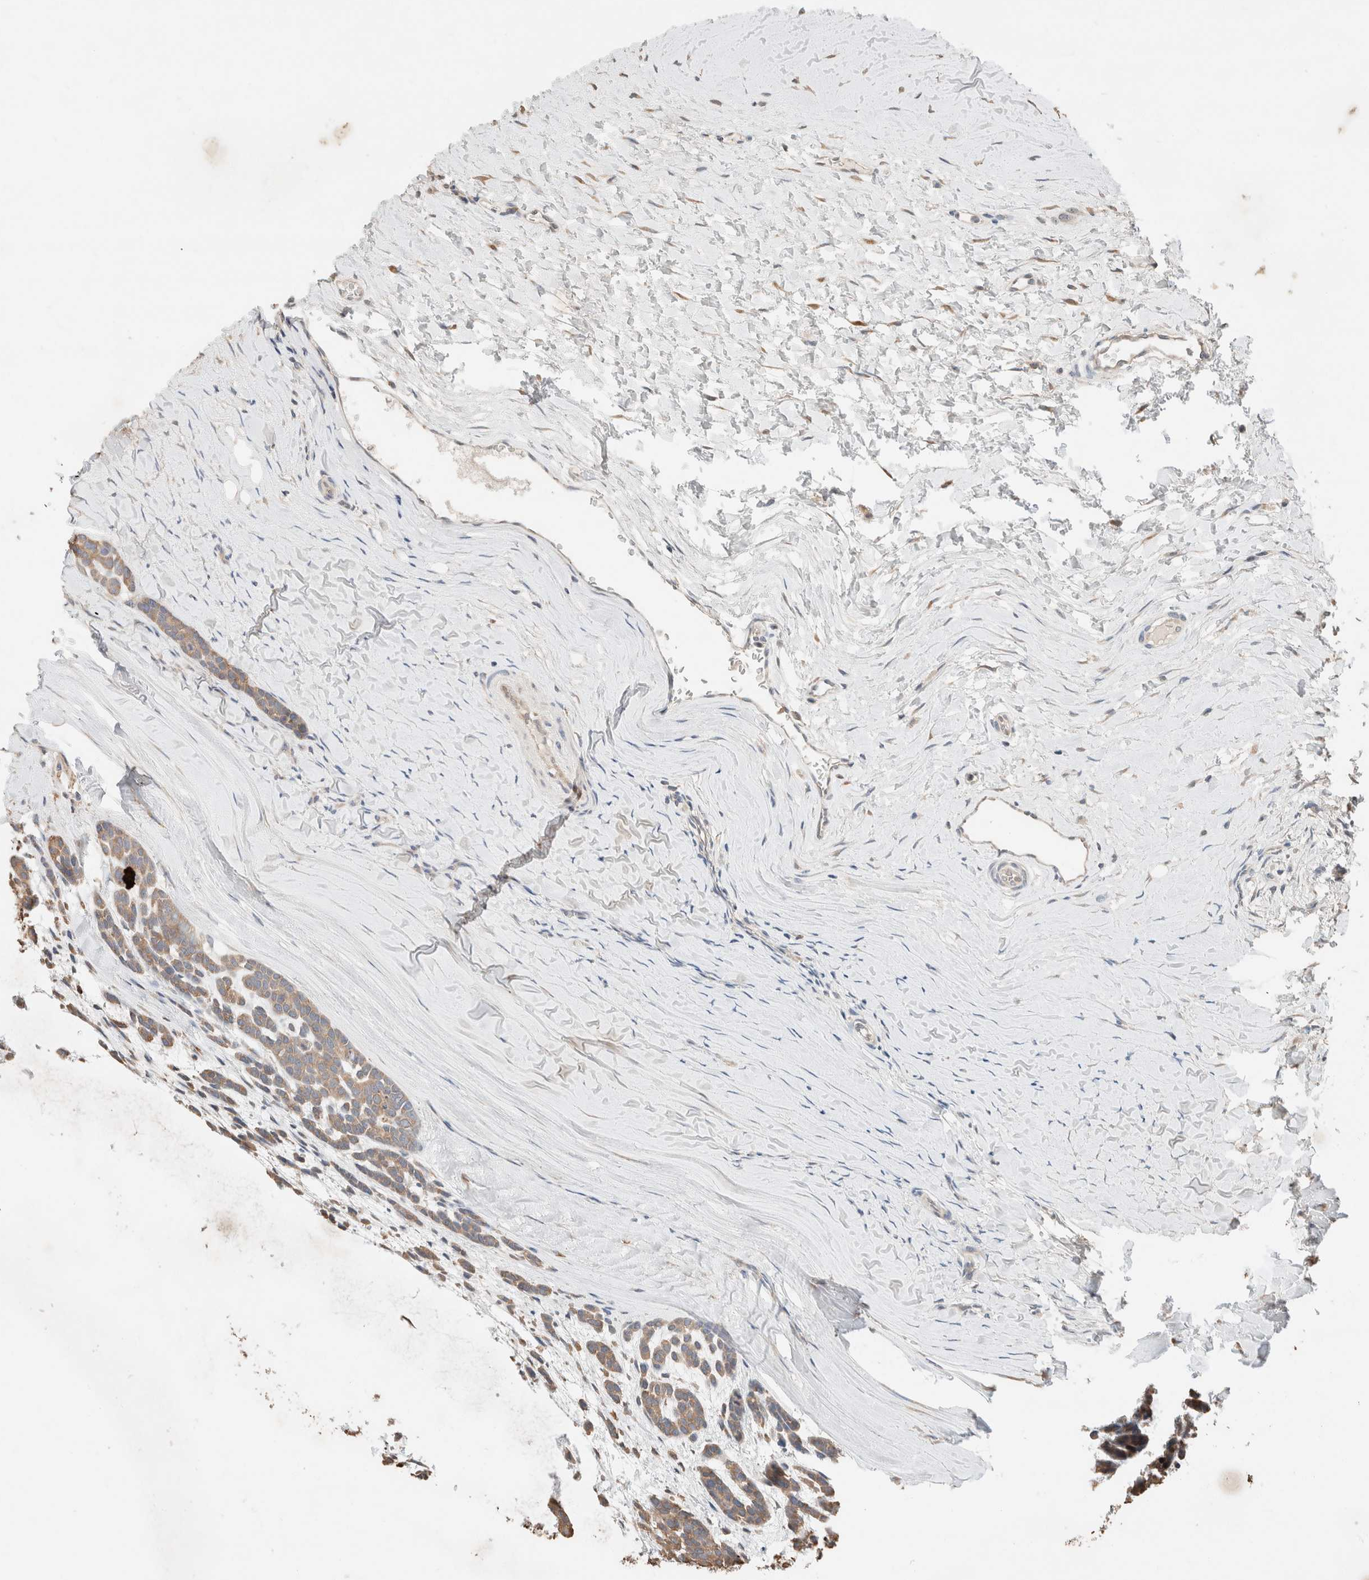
{"staining": {"intensity": "moderate", "quantity": ">75%", "location": "cytoplasmic/membranous"}, "tissue": "head and neck cancer", "cell_type": "Tumor cells", "image_type": "cancer", "snomed": [{"axis": "morphology", "description": "Adenocarcinoma, NOS"}, {"axis": "morphology", "description": "Adenoma, NOS"}, {"axis": "topography", "description": "Head-Neck"}], "caption": "Immunohistochemistry of head and neck adenoma demonstrates medium levels of moderate cytoplasmic/membranous staining in approximately >75% of tumor cells.", "gene": "TUBD1", "patient": {"sex": "female", "age": 55}}